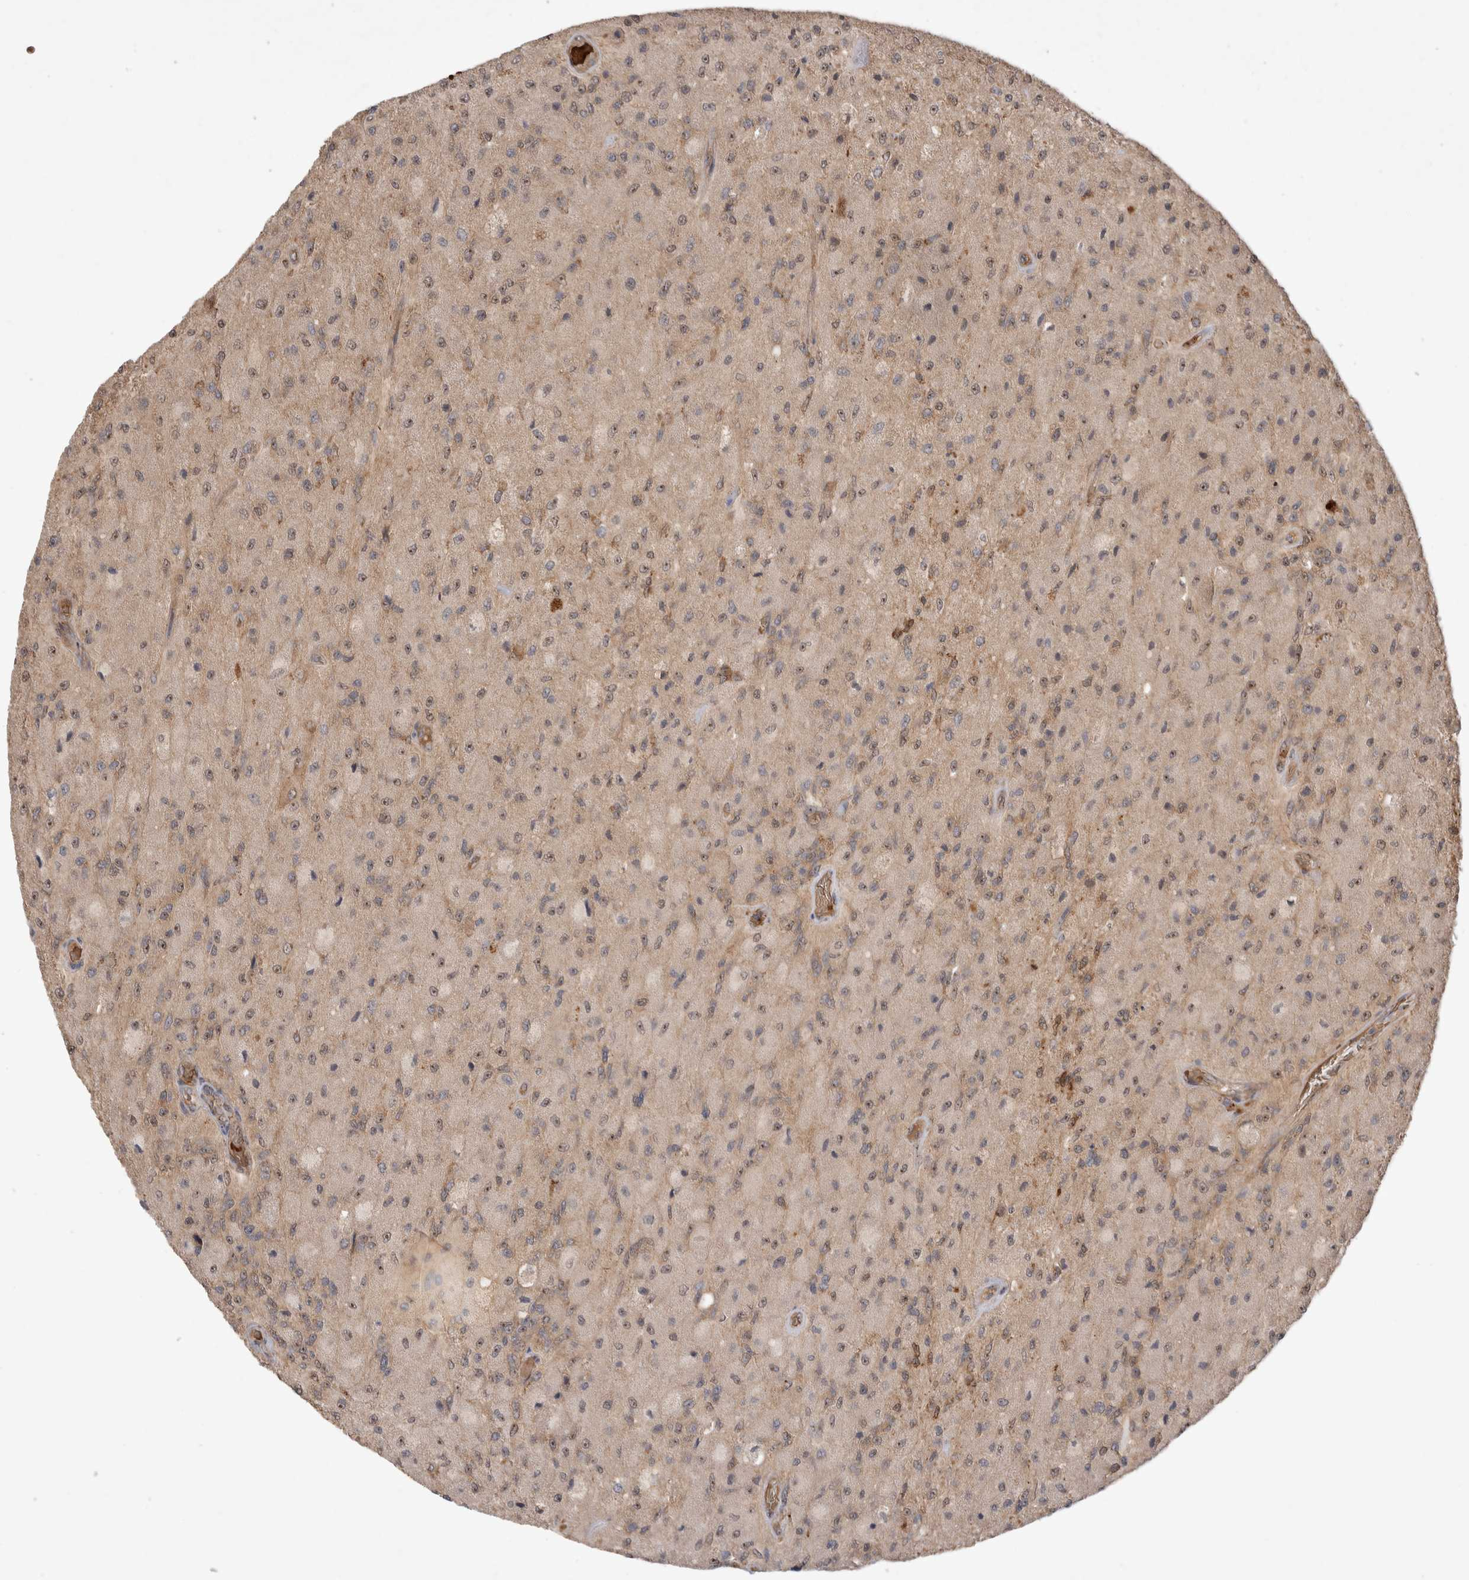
{"staining": {"intensity": "weak", "quantity": "25%-75%", "location": "cytoplasmic/membranous,nuclear"}, "tissue": "glioma", "cell_type": "Tumor cells", "image_type": "cancer", "snomed": [{"axis": "morphology", "description": "Normal tissue, NOS"}, {"axis": "morphology", "description": "Glioma, malignant, High grade"}, {"axis": "topography", "description": "Cerebral cortex"}], "caption": "The photomicrograph displays immunohistochemical staining of malignant glioma (high-grade). There is weak cytoplasmic/membranous and nuclear staining is present in about 25%-75% of tumor cells. Nuclei are stained in blue.", "gene": "FAM221A", "patient": {"sex": "male", "age": 77}}